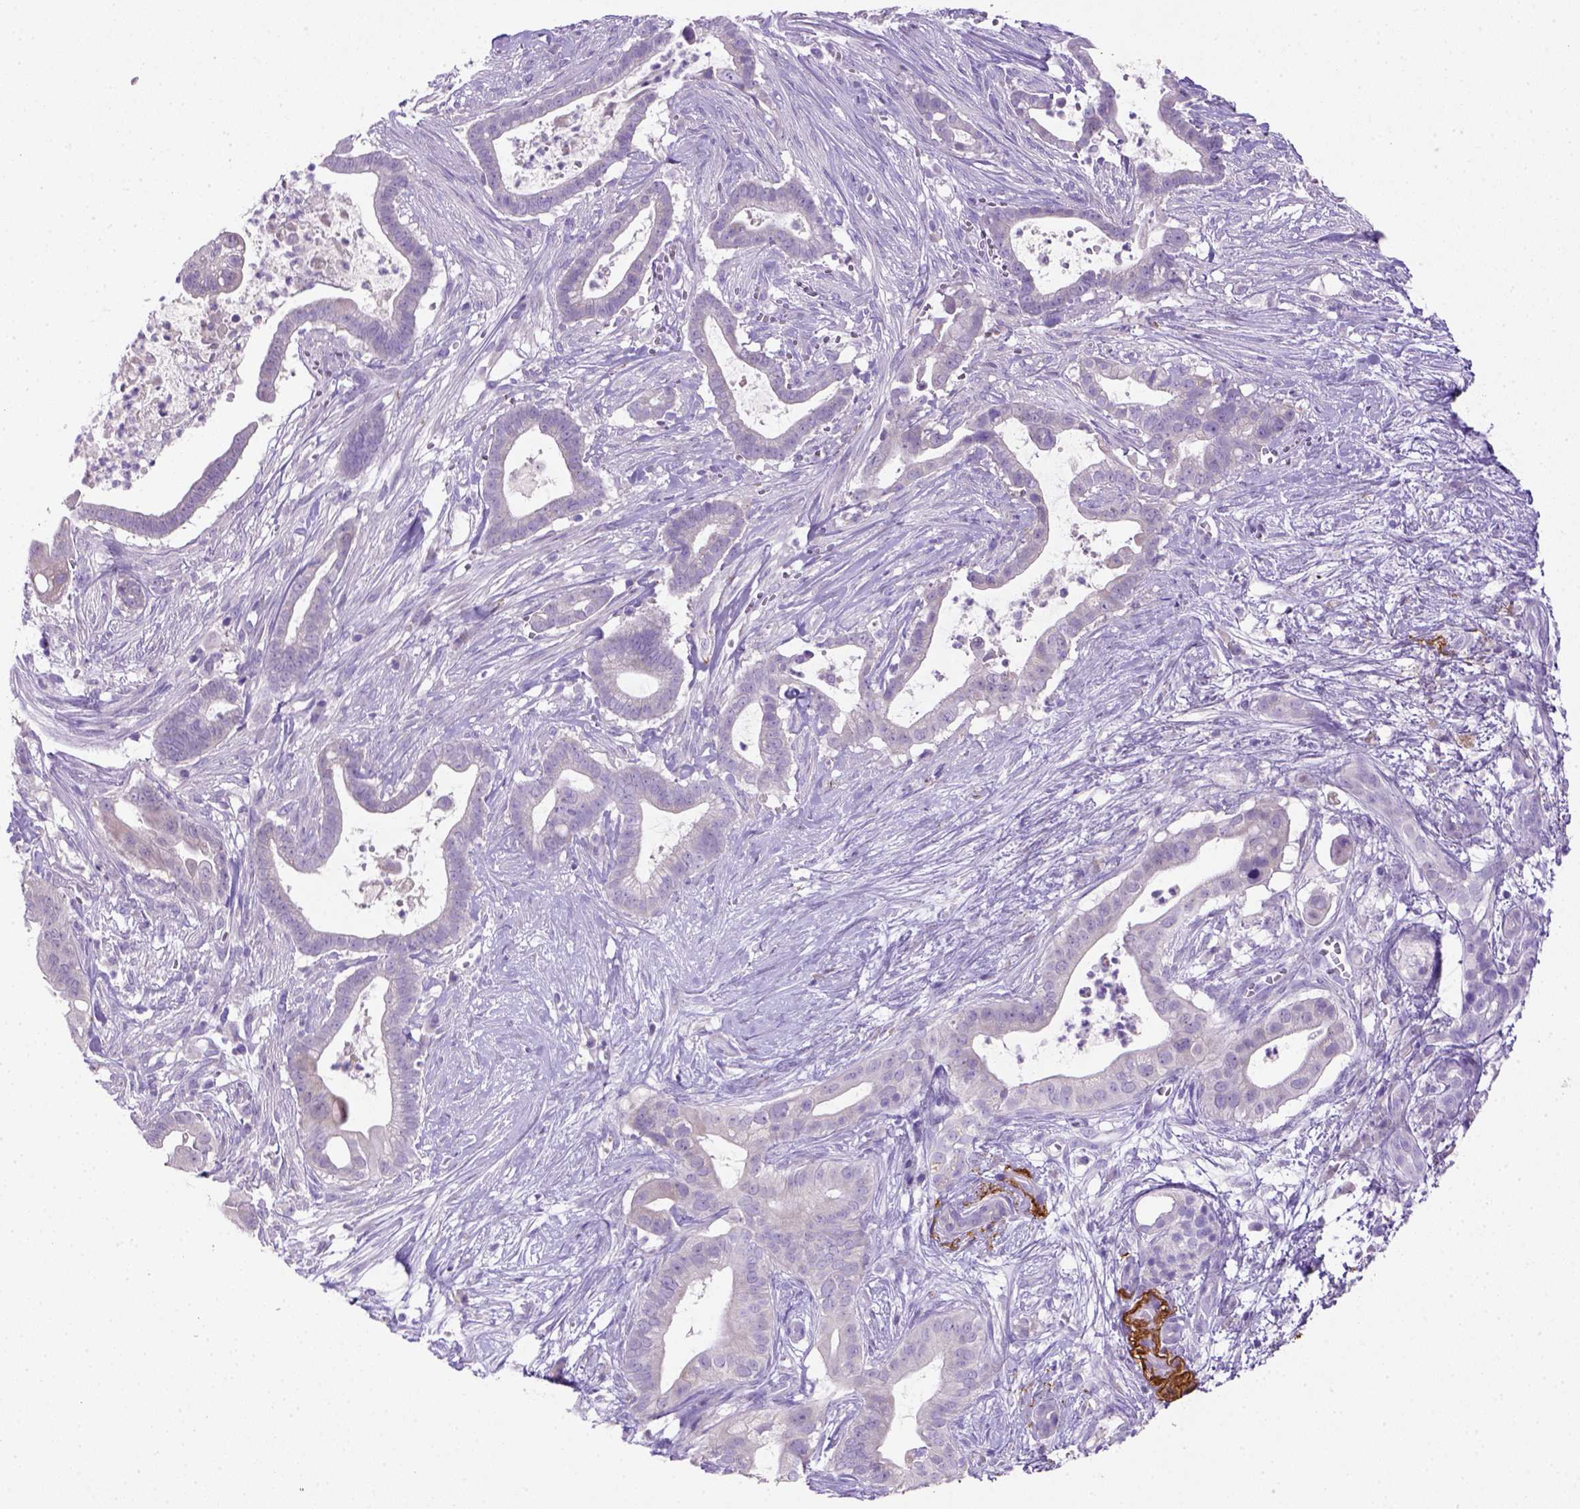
{"staining": {"intensity": "negative", "quantity": "none", "location": "none"}, "tissue": "pancreatic cancer", "cell_type": "Tumor cells", "image_type": "cancer", "snomed": [{"axis": "morphology", "description": "Adenocarcinoma, NOS"}, {"axis": "topography", "description": "Pancreas"}], "caption": "Tumor cells are negative for protein expression in human pancreatic cancer.", "gene": "SIRPD", "patient": {"sex": "male", "age": 61}}